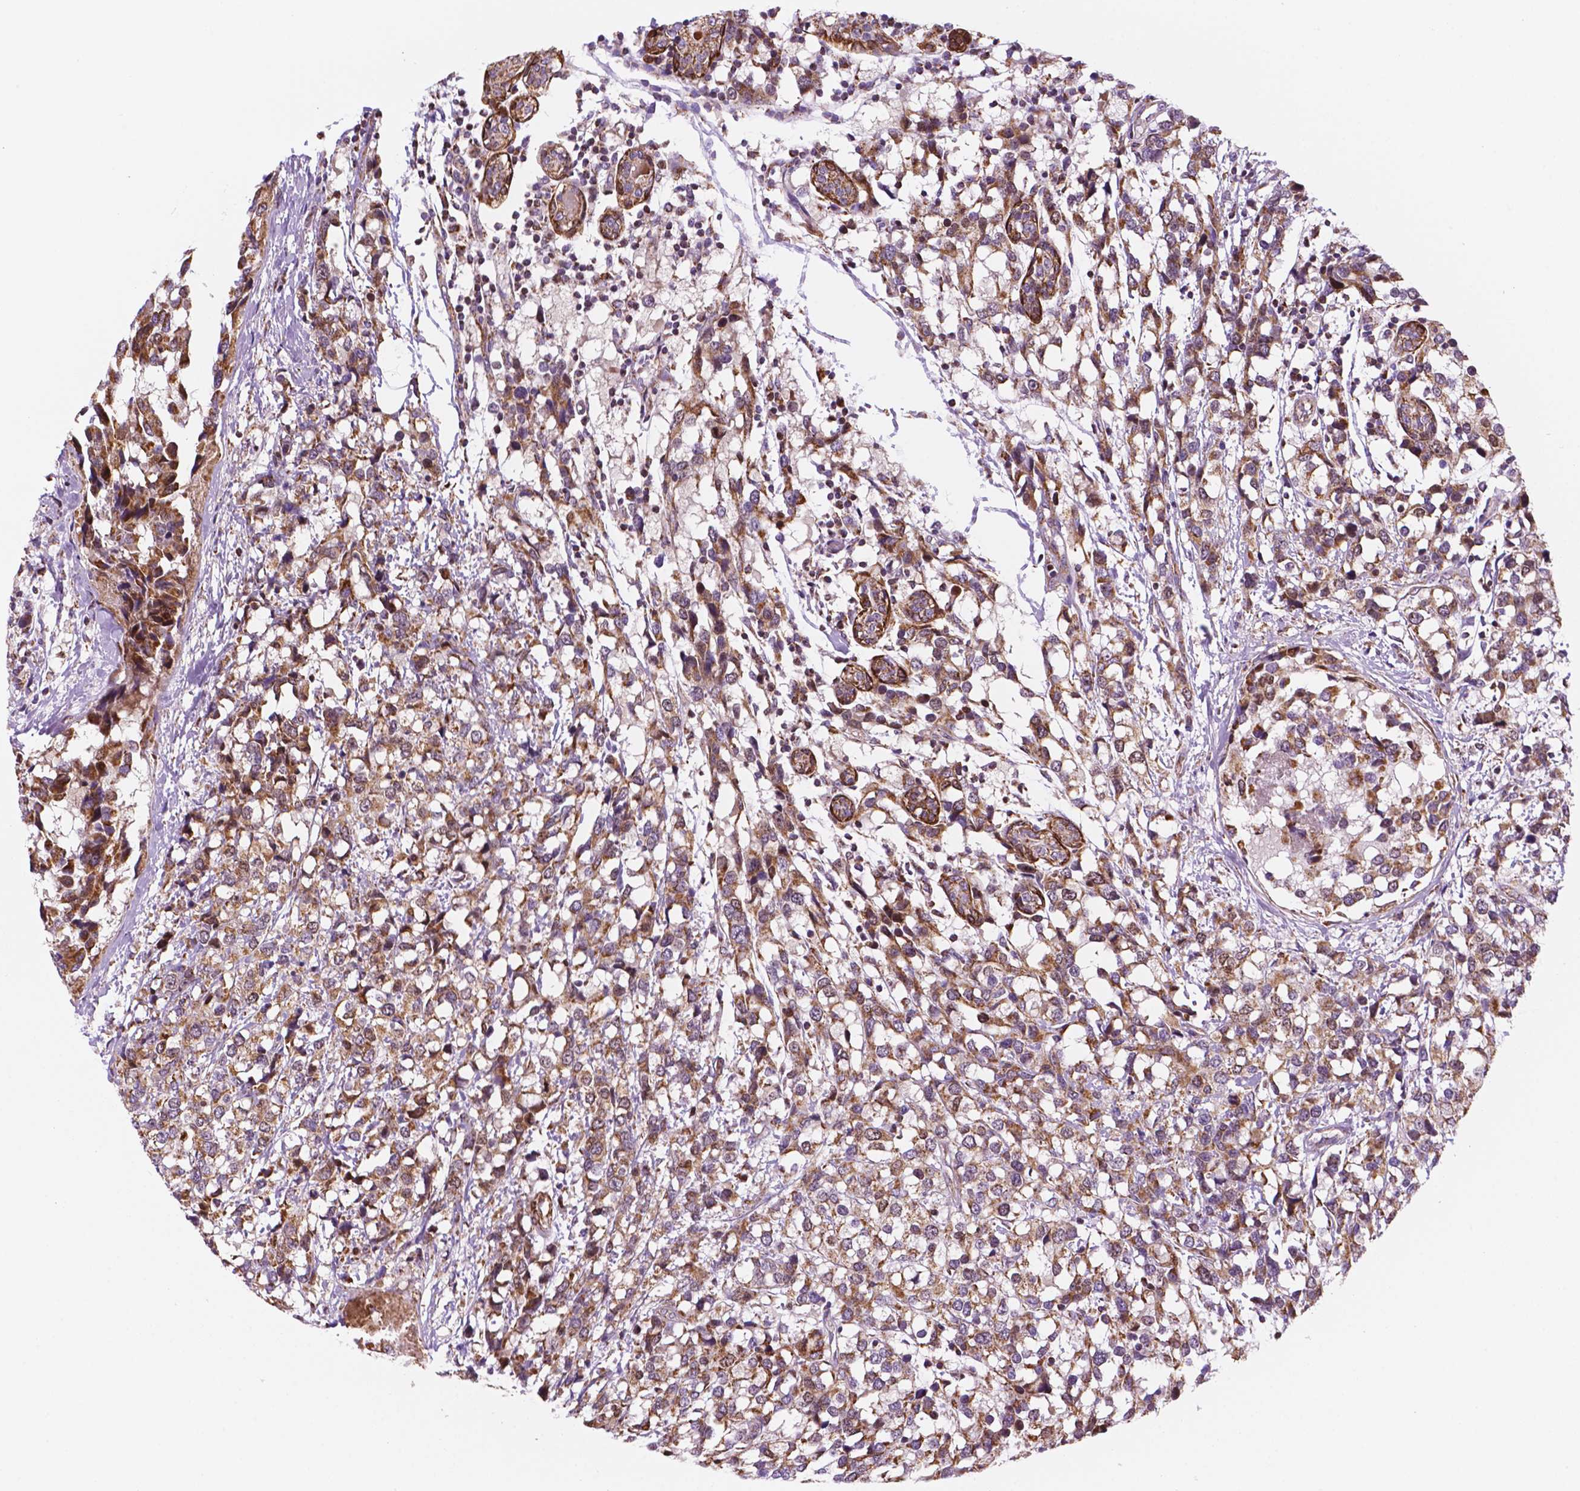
{"staining": {"intensity": "moderate", "quantity": ">75%", "location": "cytoplasmic/membranous"}, "tissue": "breast cancer", "cell_type": "Tumor cells", "image_type": "cancer", "snomed": [{"axis": "morphology", "description": "Lobular carcinoma"}, {"axis": "topography", "description": "Breast"}], "caption": "Protein expression analysis of breast lobular carcinoma shows moderate cytoplasmic/membranous positivity in approximately >75% of tumor cells.", "gene": "GEMIN4", "patient": {"sex": "female", "age": 59}}